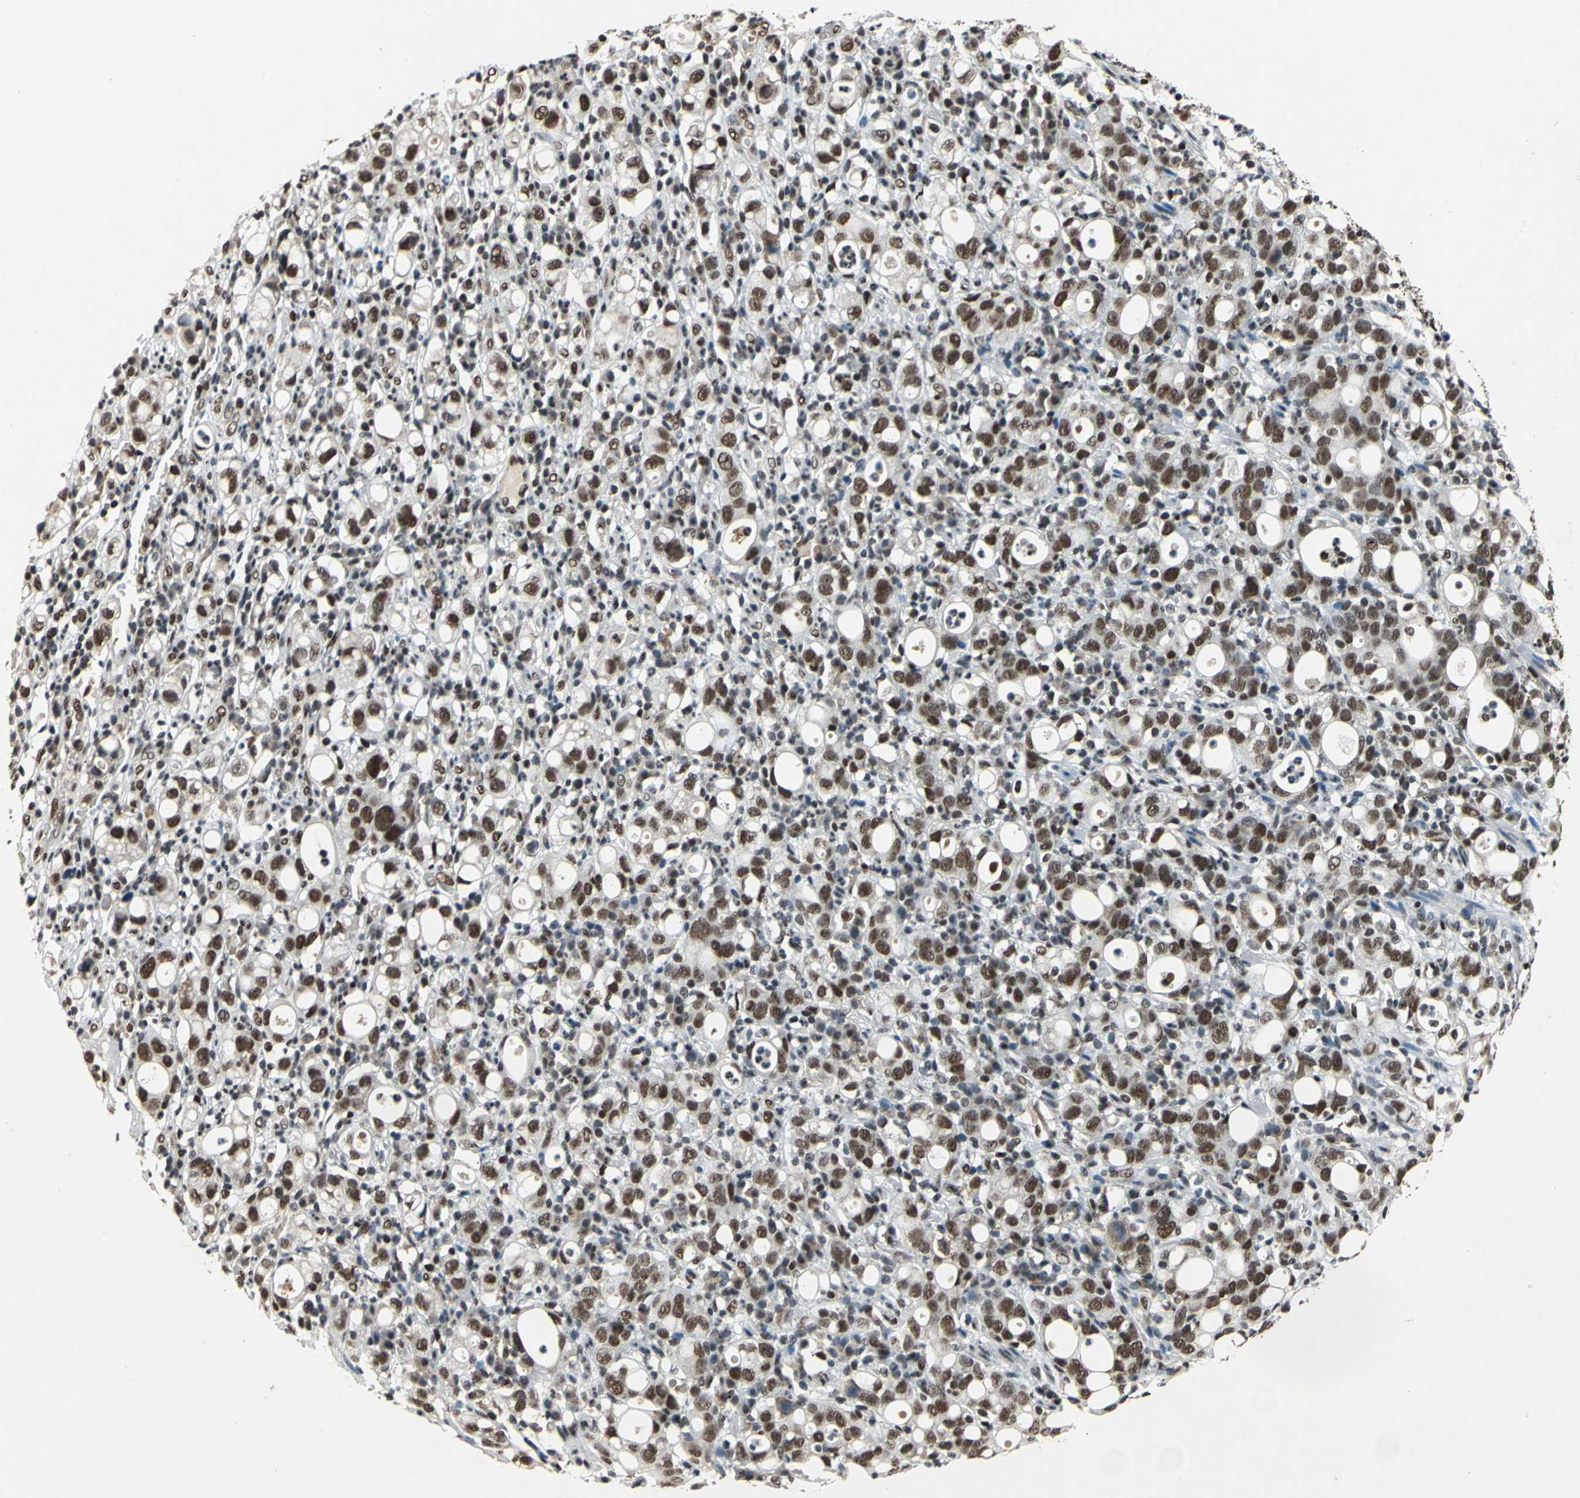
{"staining": {"intensity": "moderate", "quantity": ">75%", "location": "nuclear"}, "tissue": "stomach cancer", "cell_type": "Tumor cells", "image_type": "cancer", "snomed": [{"axis": "morphology", "description": "Adenocarcinoma, NOS"}, {"axis": "topography", "description": "Stomach"}], "caption": "Immunohistochemical staining of stomach adenocarcinoma exhibits moderate nuclear protein expression in approximately >75% of tumor cells.", "gene": "MTA2", "patient": {"sex": "female", "age": 75}}